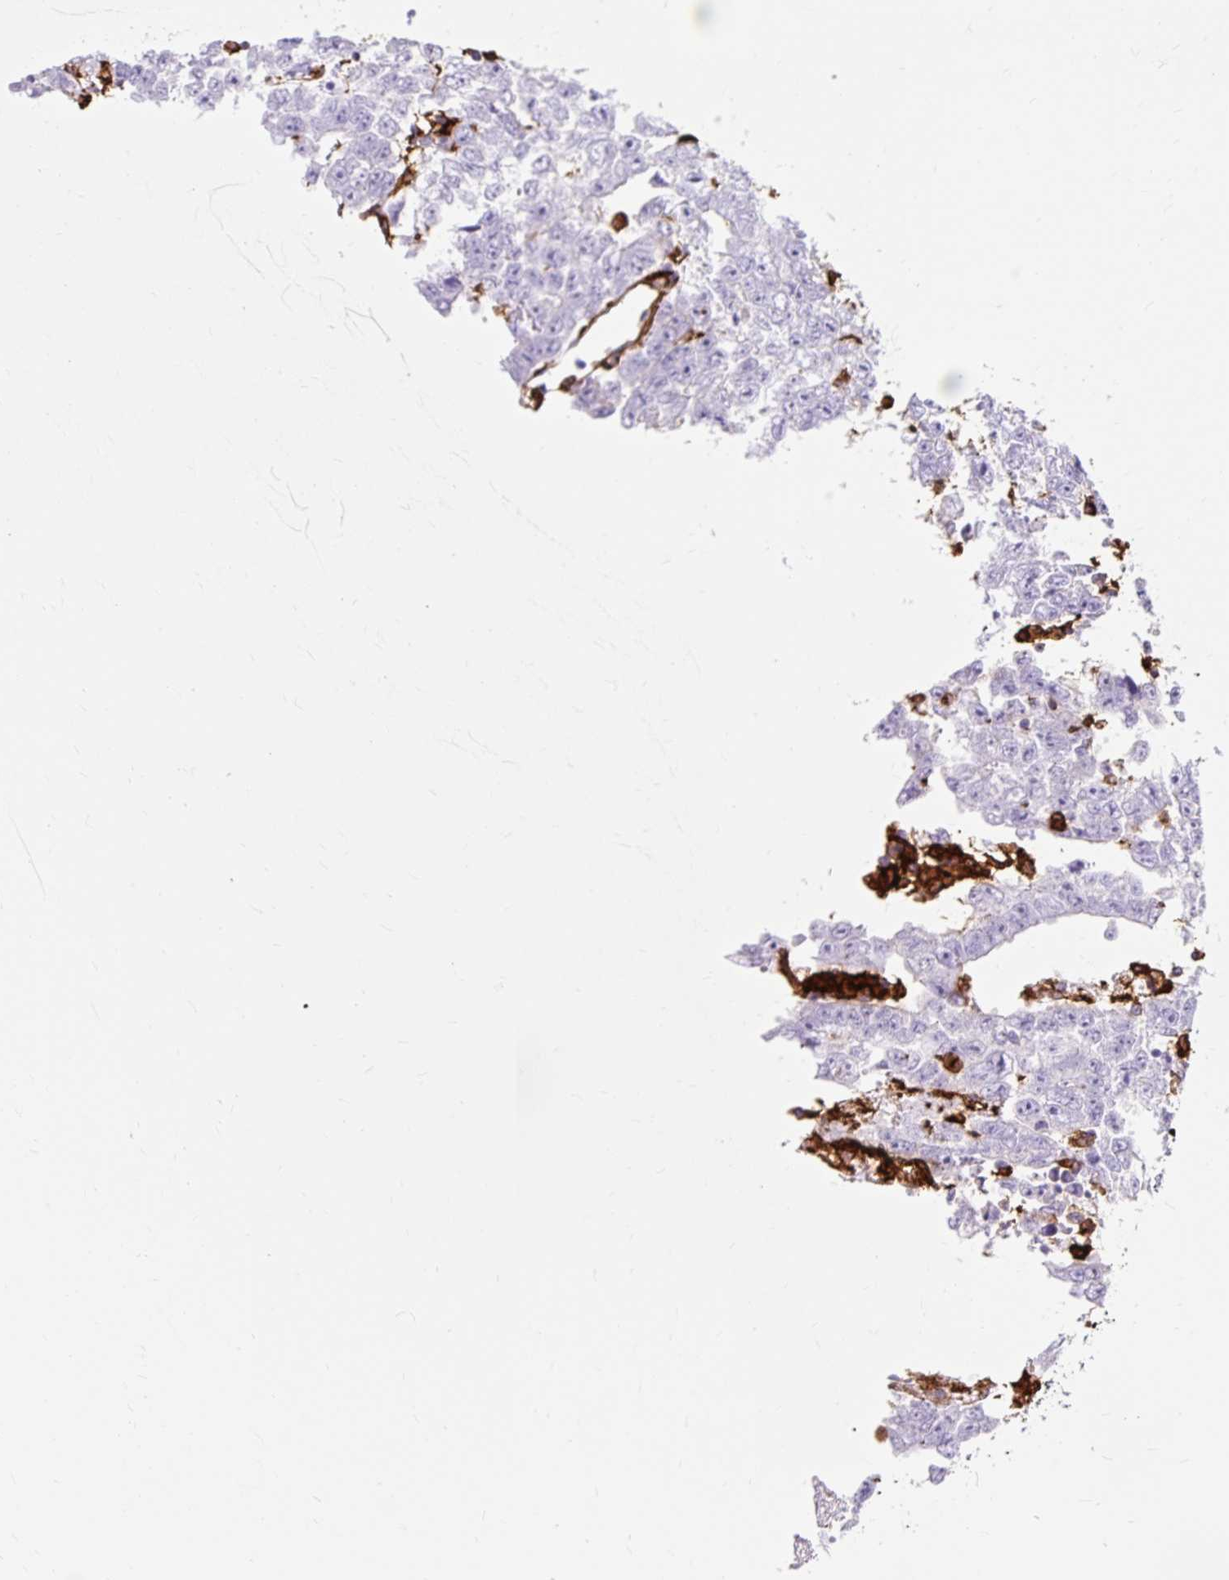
{"staining": {"intensity": "negative", "quantity": "none", "location": "none"}, "tissue": "testis cancer", "cell_type": "Tumor cells", "image_type": "cancer", "snomed": [{"axis": "morphology", "description": "Carcinoma, Embryonal, NOS"}, {"axis": "topography", "description": "Testis"}], "caption": "Tumor cells show no significant staining in testis cancer (embryonal carcinoma). (Immunohistochemistry, brightfield microscopy, high magnification).", "gene": "HLA-DRA", "patient": {"sex": "male", "age": 25}}